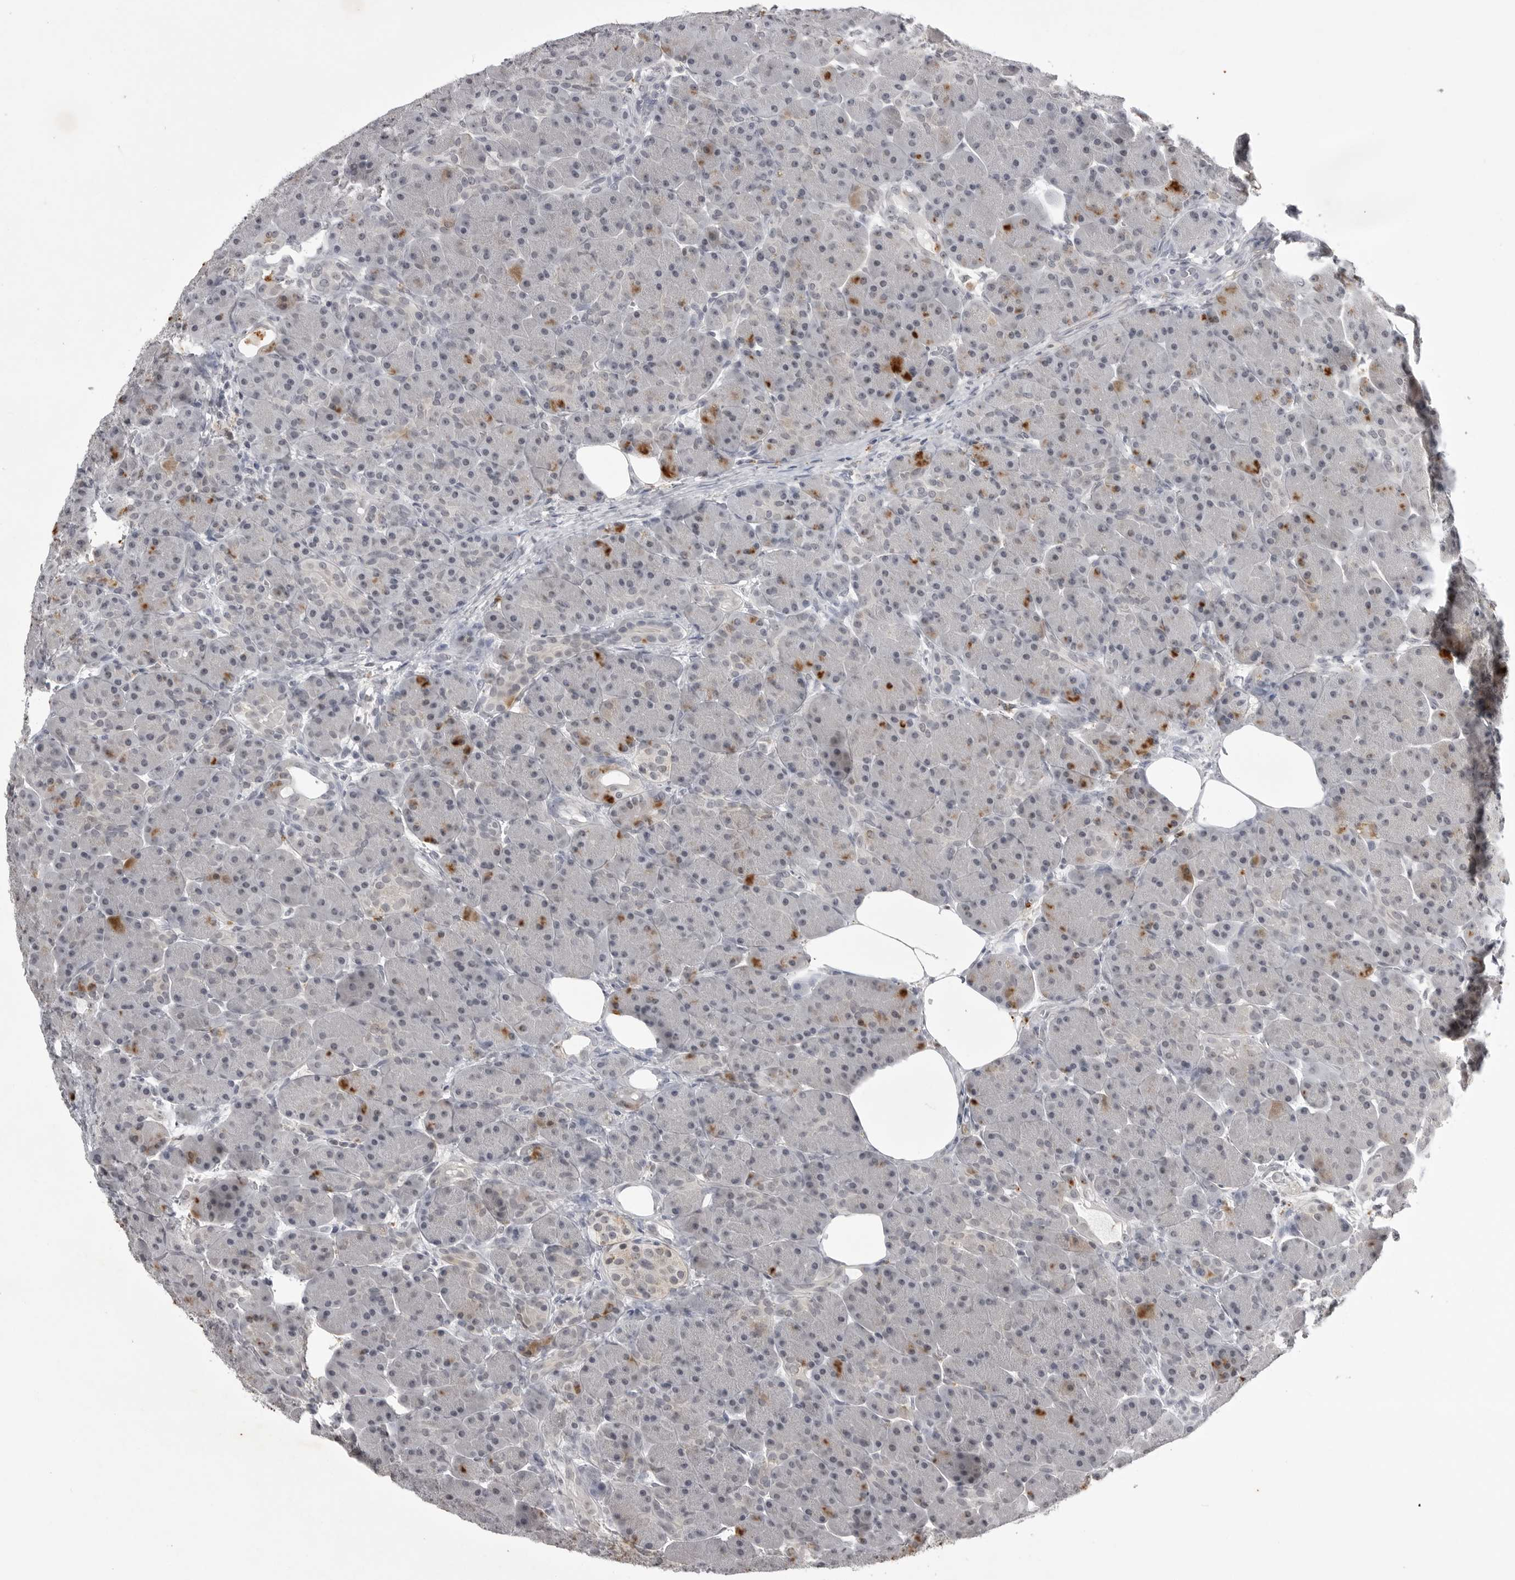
{"staining": {"intensity": "strong", "quantity": "<25%", "location": "cytoplasmic/membranous"}, "tissue": "pancreas", "cell_type": "Exocrine glandular cells", "image_type": "normal", "snomed": [{"axis": "morphology", "description": "Normal tissue, NOS"}, {"axis": "topography", "description": "Pancreas"}], "caption": "Protein expression analysis of normal human pancreas reveals strong cytoplasmic/membranous expression in about <25% of exocrine glandular cells. (DAB (3,3'-diaminobenzidine) IHC with brightfield microscopy, high magnification).", "gene": "RRM1", "patient": {"sex": "male", "age": 63}}